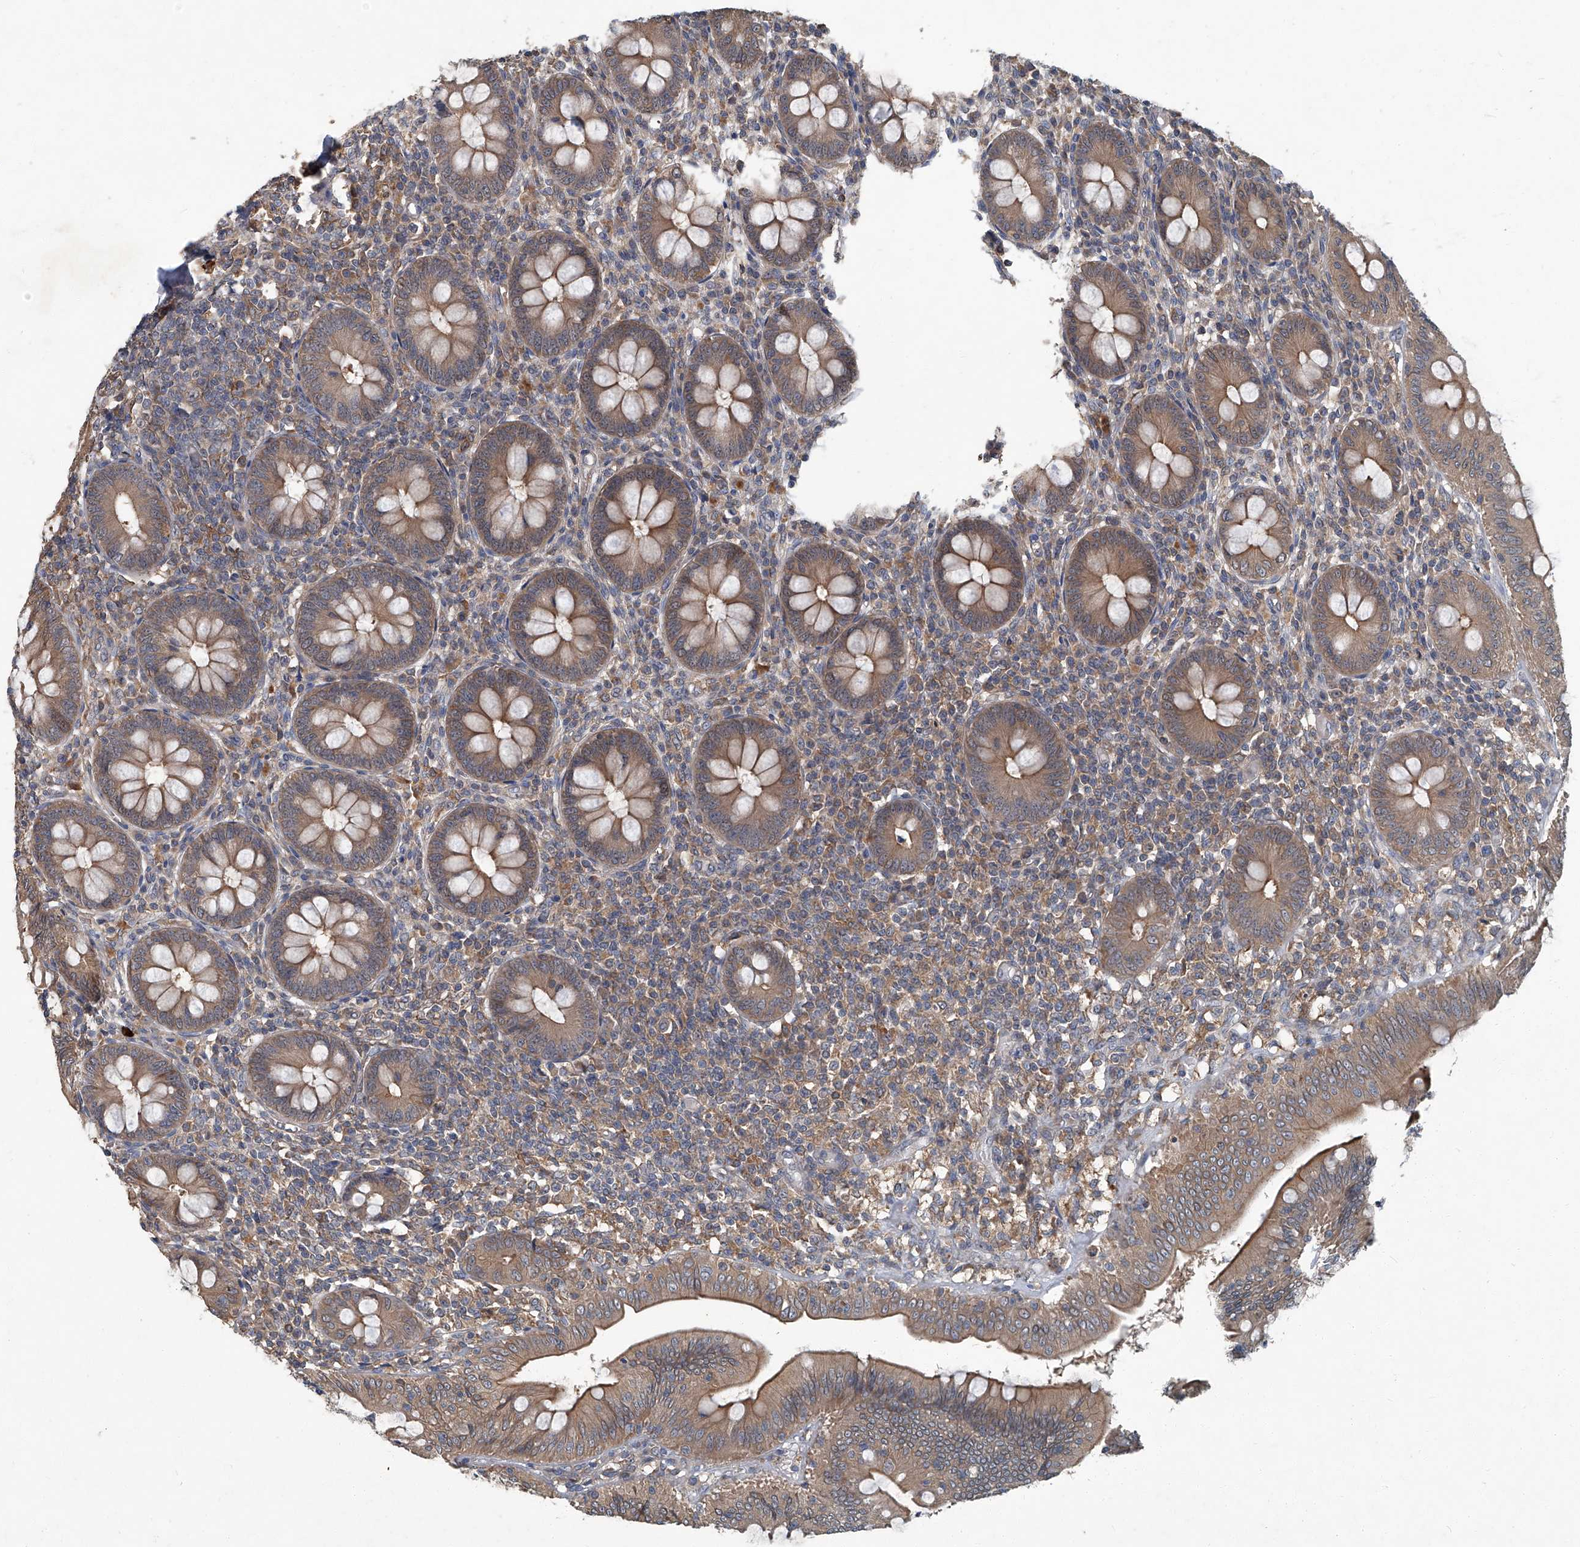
{"staining": {"intensity": "moderate", "quantity": ">75%", "location": "cytoplasmic/membranous"}, "tissue": "appendix", "cell_type": "Glandular cells", "image_type": "normal", "snomed": [{"axis": "morphology", "description": "Normal tissue, NOS"}, {"axis": "topography", "description": "Appendix"}], "caption": "IHC micrograph of unremarkable appendix: human appendix stained using immunohistochemistry (IHC) reveals medium levels of moderate protein expression localized specifically in the cytoplasmic/membranous of glandular cells, appearing as a cytoplasmic/membranous brown color.", "gene": "ANKRD34A", "patient": {"sex": "male", "age": 14}}